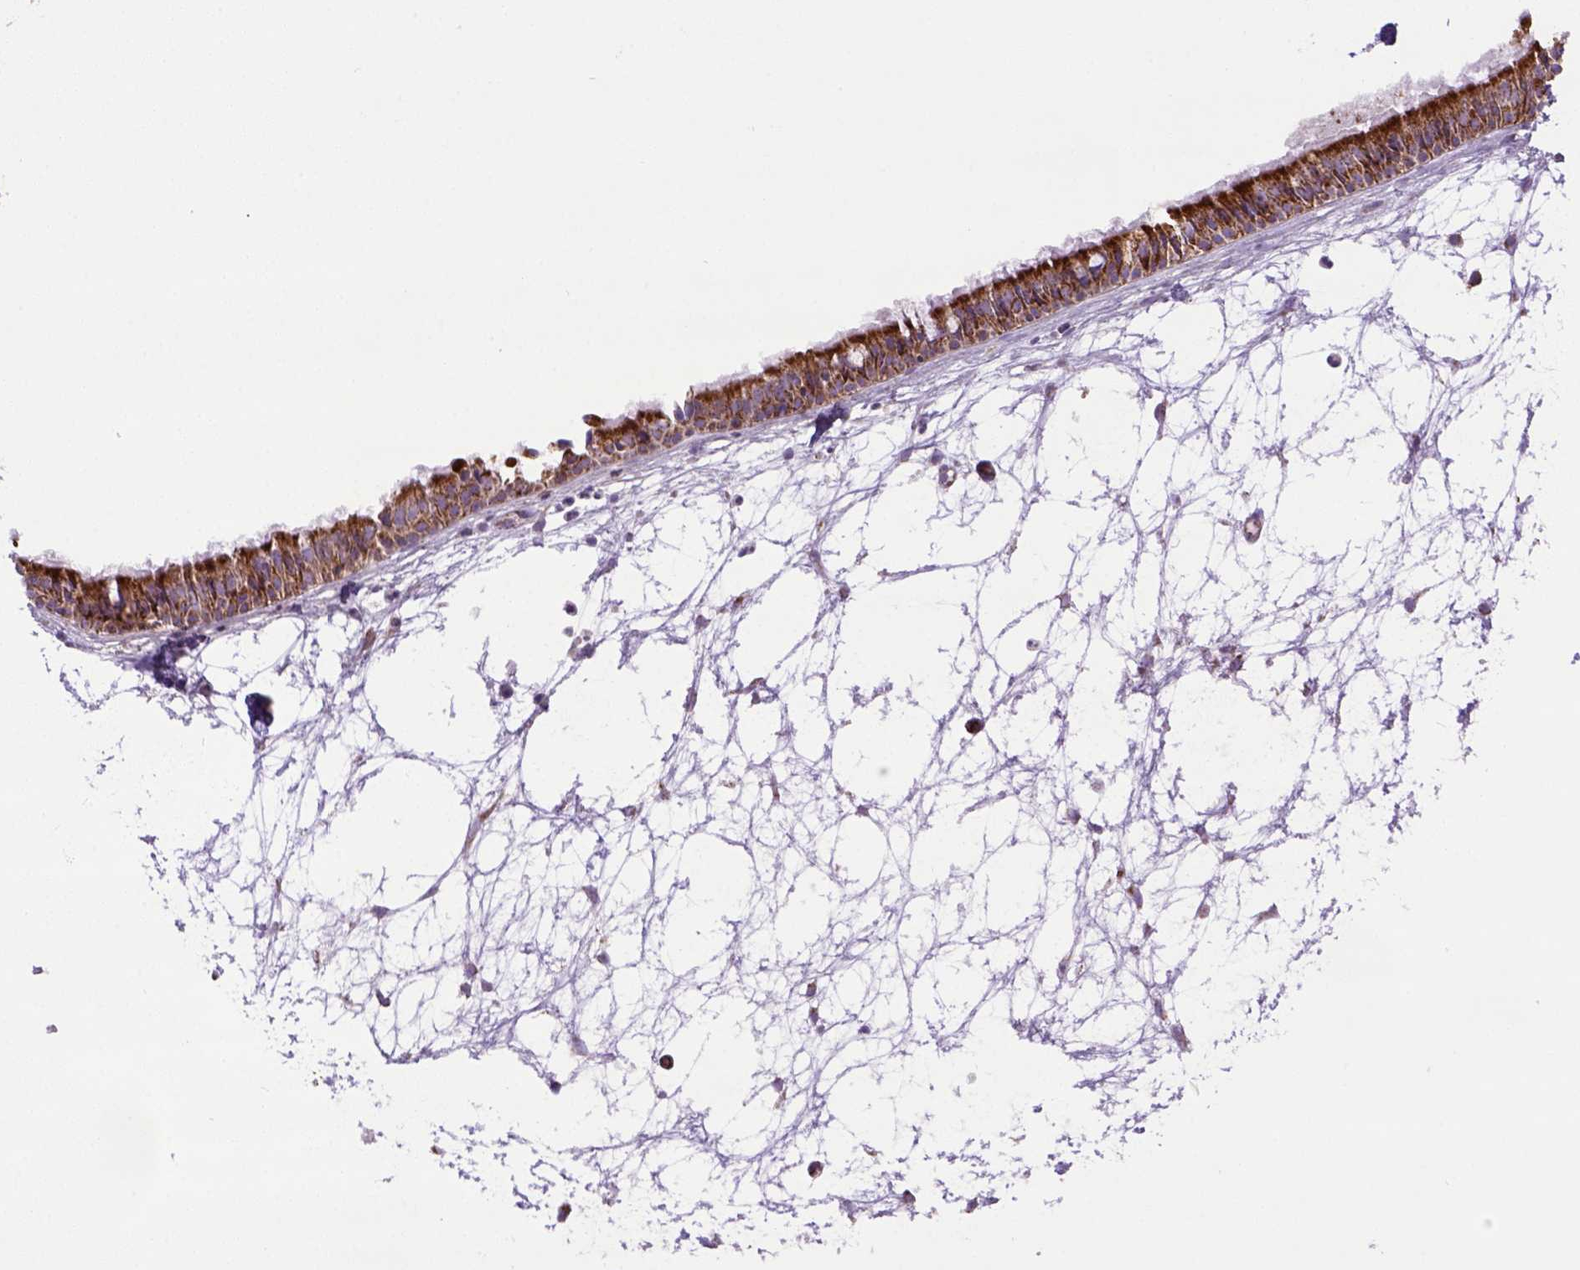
{"staining": {"intensity": "strong", "quantity": ">75%", "location": "cytoplasmic/membranous"}, "tissue": "nasopharynx", "cell_type": "Respiratory epithelial cells", "image_type": "normal", "snomed": [{"axis": "morphology", "description": "Normal tissue, NOS"}, {"axis": "topography", "description": "Nasopharynx"}], "caption": "Immunohistochemical staining of normal nasopharynx shows high levels of strong cytoplasmic/membranous positivity in about >75% of respiratory epithelial cells.", "gene": "MT", "patient": {"sex": "male", "age": 31}}